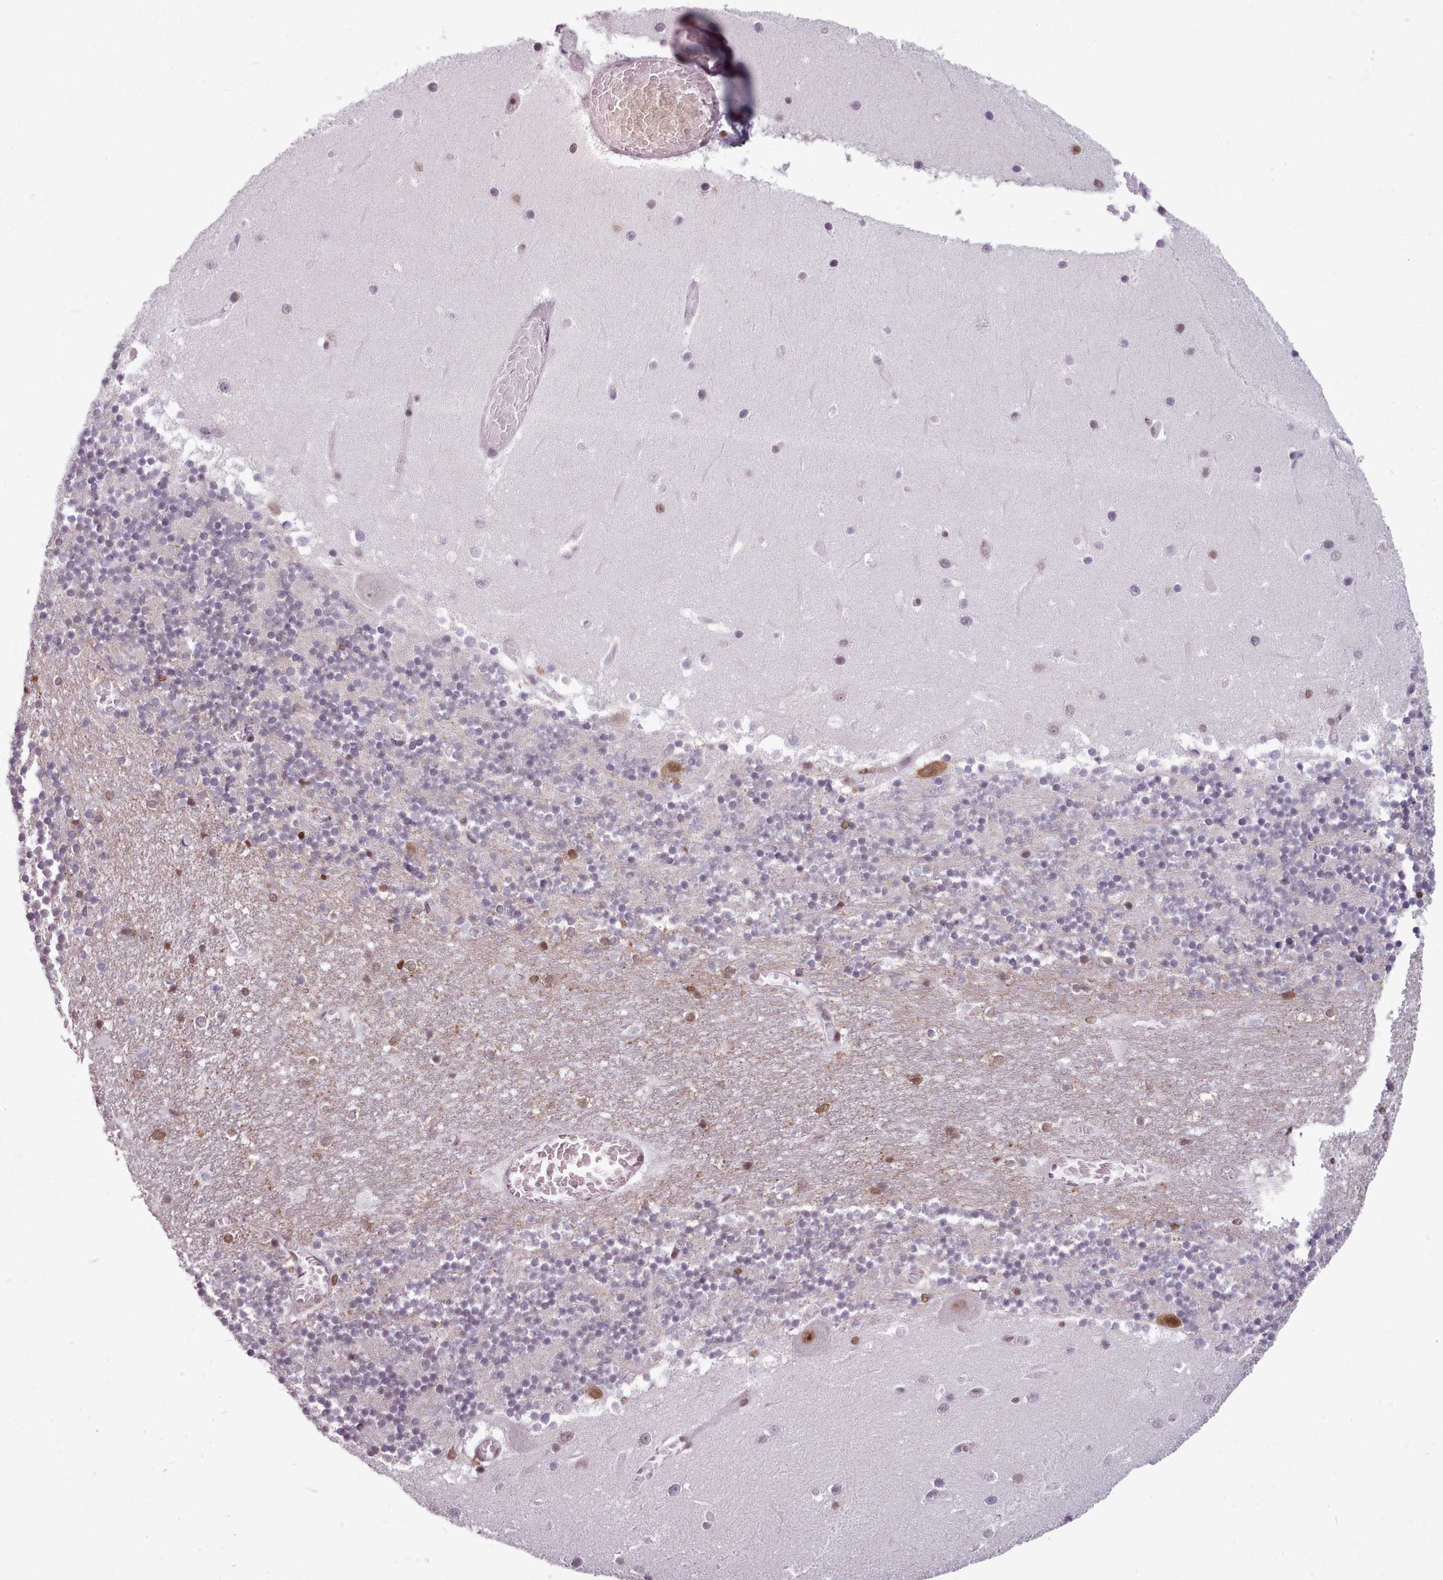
{"staining": {"intensity": "moderate", "quantity": "25%-75%", "location": "cytoplasmic/membranous,nuclear"}, "tissue": "cerebellum", "cell_type": "Cells in granular layer", "image_type": "normal", "snomed": [{"axis": "morphology", "description": "Normal tissue, NOS"}, {"axis": "topography", "description": "Cerebellum"}], "caption": "There is medium levels of moderate cytoplasmic/membranous,nuclear expression in cells in granular layer of unremarkable cerebellum, as demonstrated by immunohistochemical staining (brown color).", "gene": "SRRM1", "patient": {"sex": "female", "age": 28}}